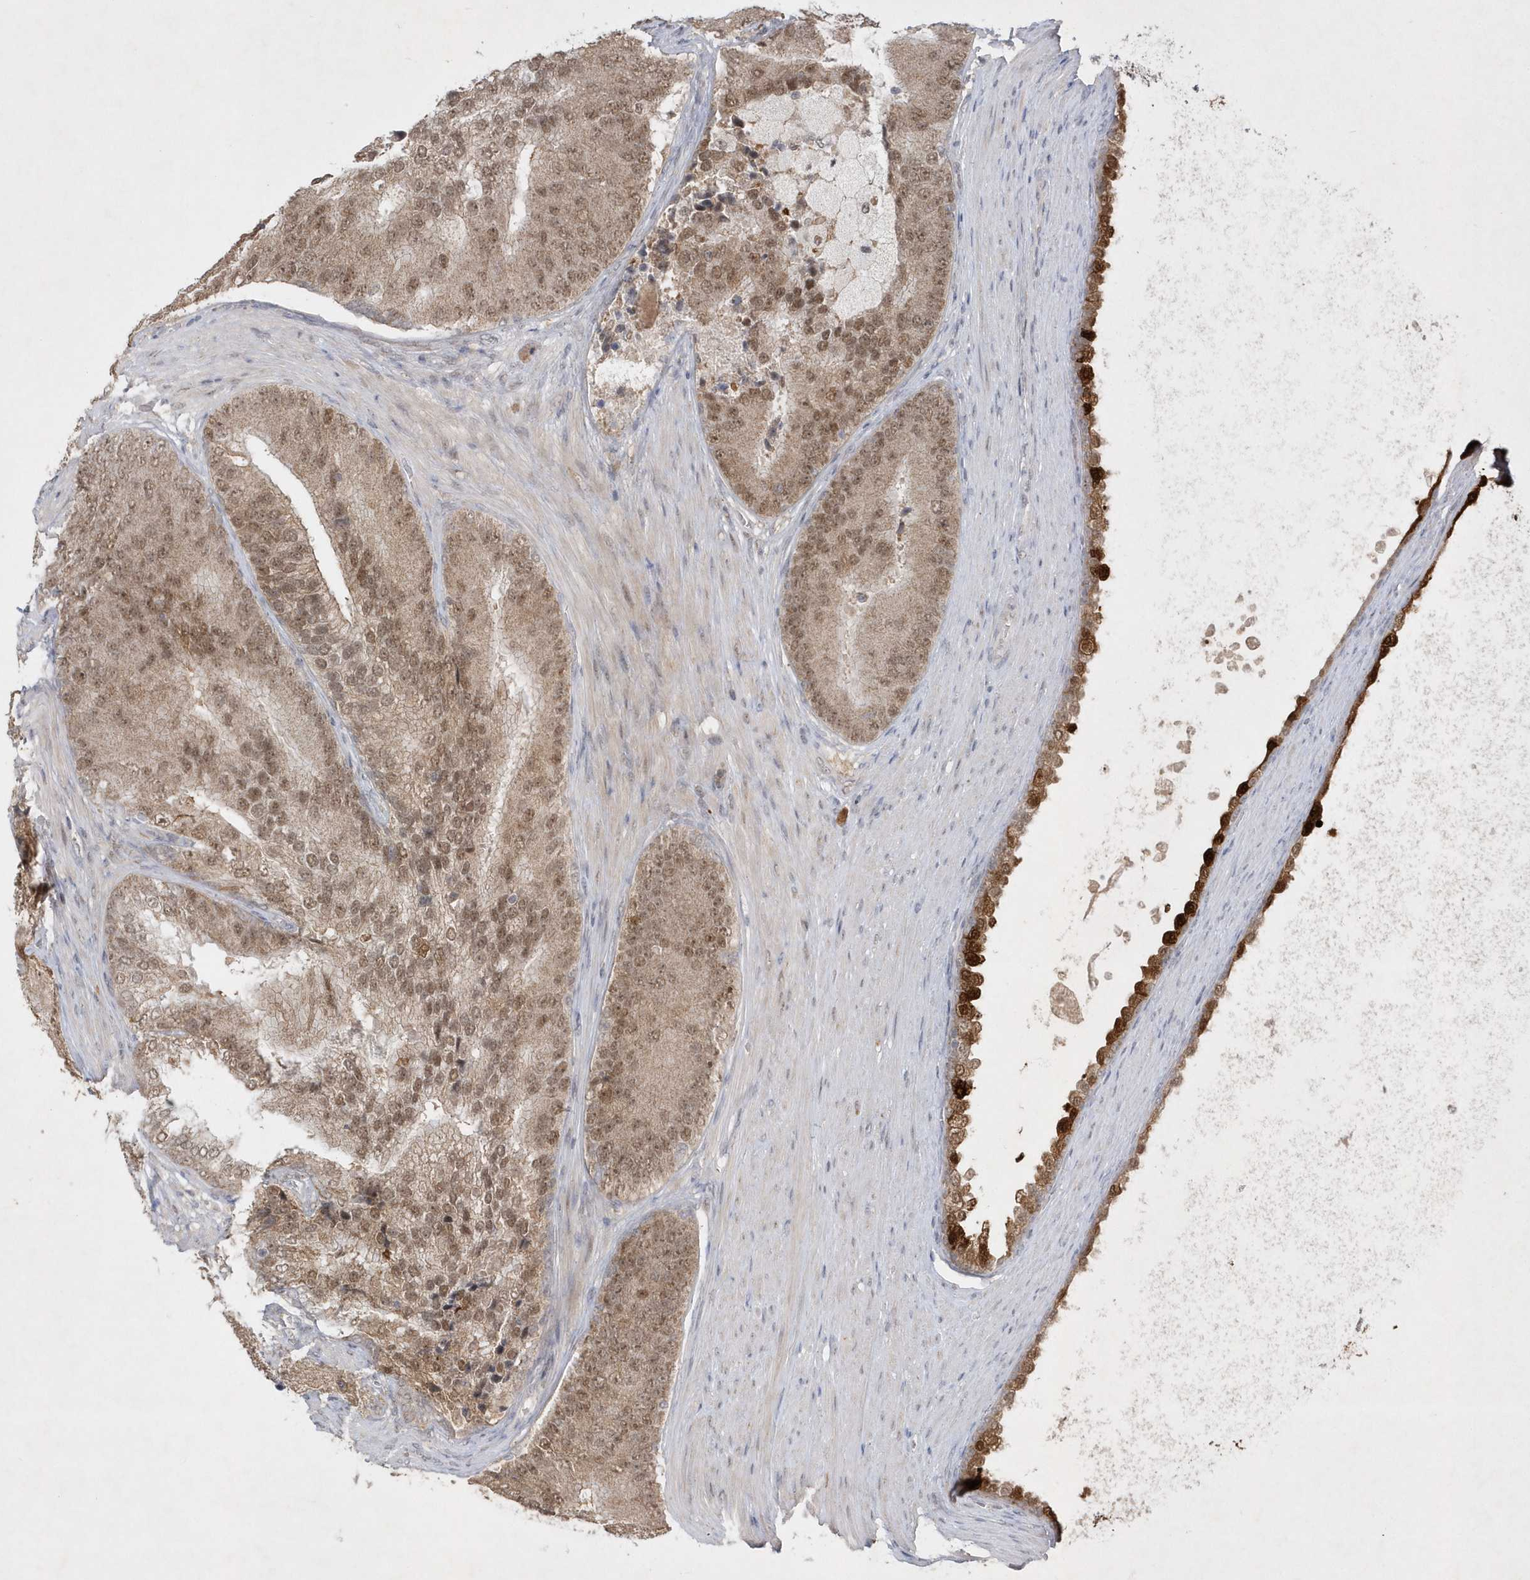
{"staining": {"intensity": "moderate", "quantity": ">75%", "location": "cytoplasmic/membranous,nuclear"}, "tissue": "prostate cancer", "cell_type": "Tumor cells", "image_type": "cancer", "snomed": [{"axis": "morphology", "description": "Adenocarcinoma, High grade"}, {"axis": "topography", "description": "Prostate"}], "caption": "Immunohistochemistry (IHC) histopathology image of neoplastic tissue: human prostate cancer (adenocarcinoma (high-grade)) stained using IHC demonstrates medium levels of moderate protein expression localized specifically in the cytoplasmic/membranous and nuclear of tumor cells, appearing as a cytoplasmic/membranous and nuclear brown color.", "gene": "CPSF3", "patient": {"sex": "male", "age": 70}}